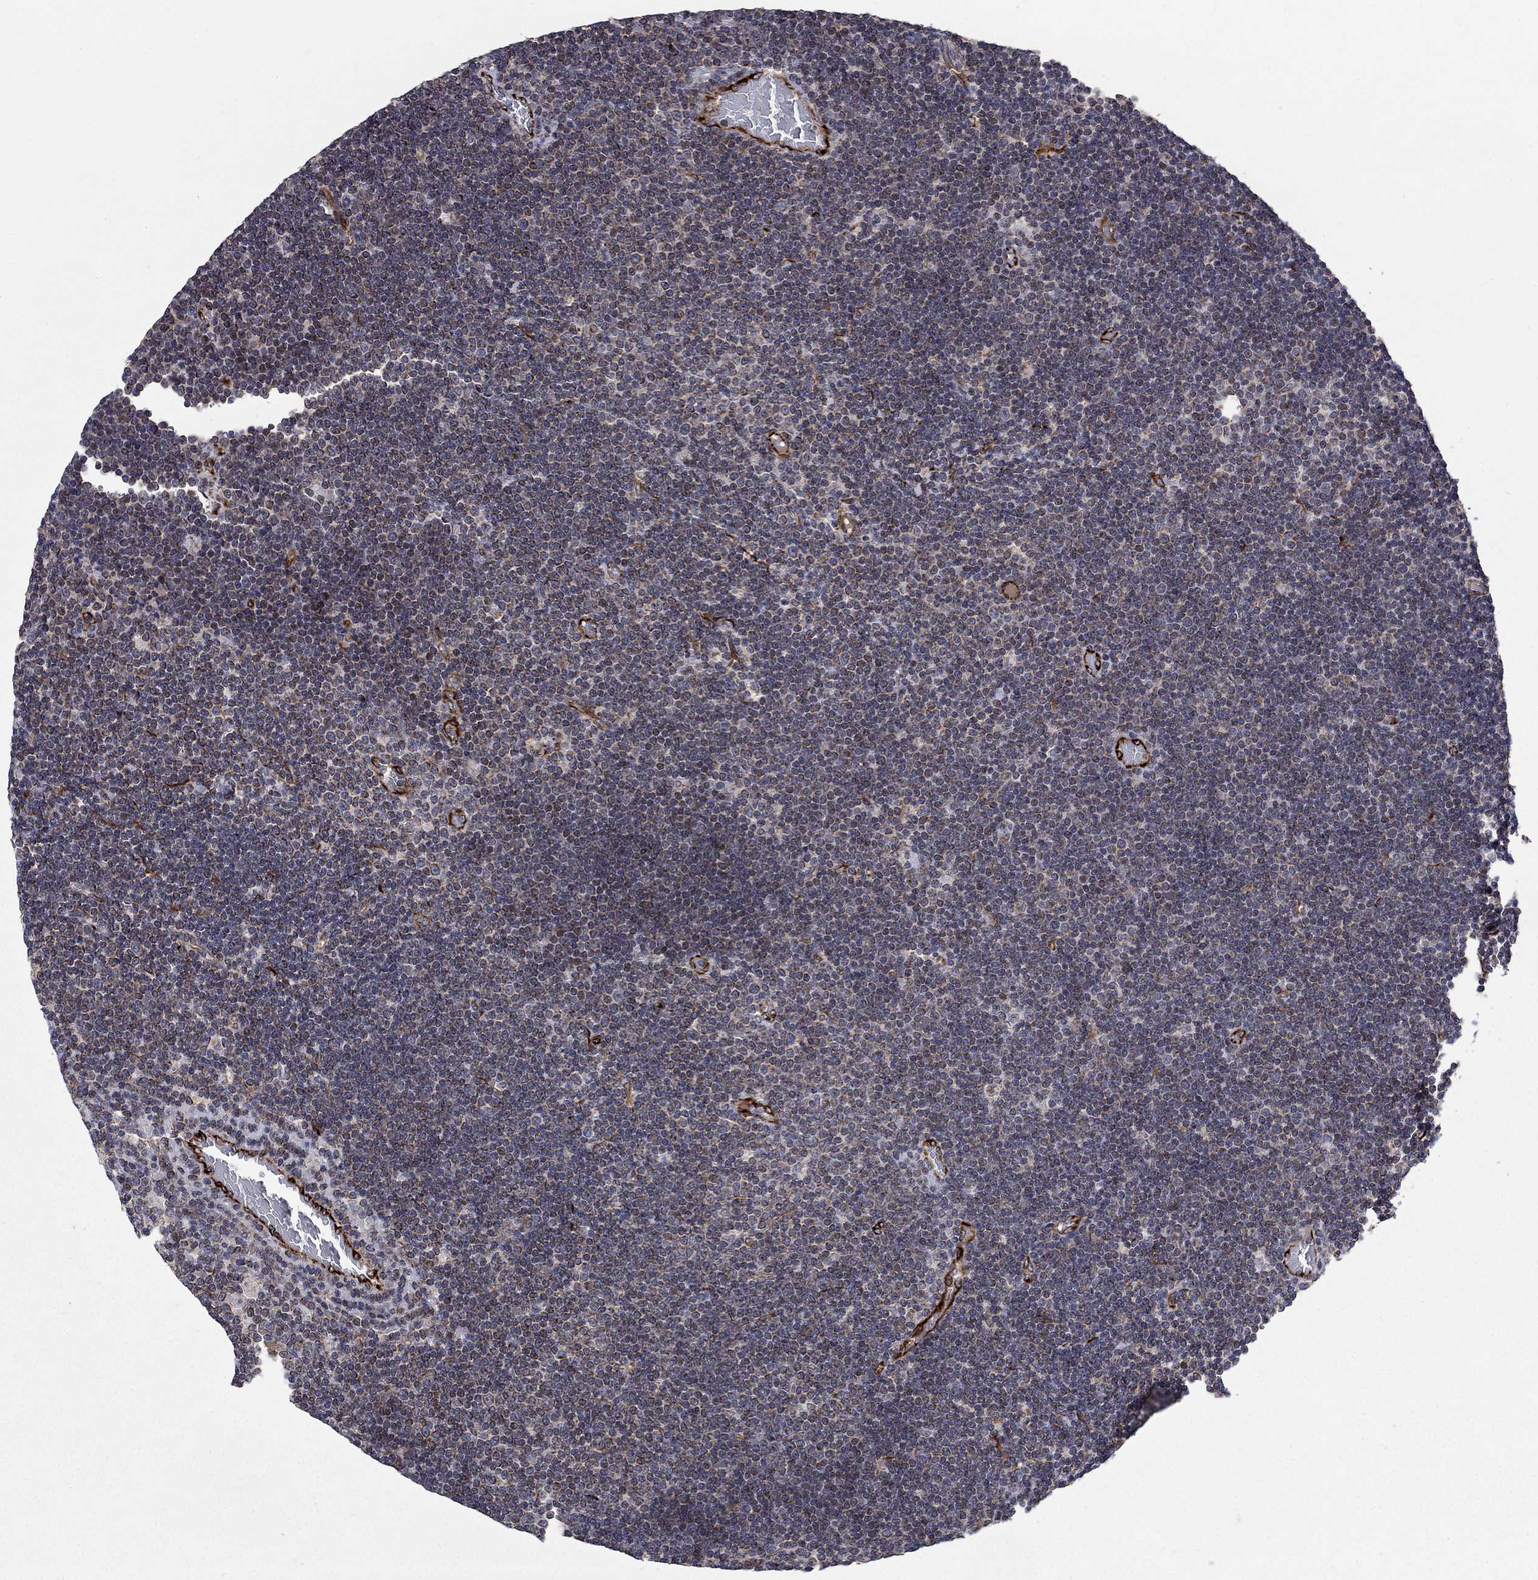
{"staining": {"intensity": "moderate", "quantity": "<25%", "location": "cytoplasmic/membranous"}, "tissue": "lymphoma", "cell_type": "Tumor cells", "image_type": "cancer", "snomed": [{"axis": "morphology", "description": "Malignant lymphoma, non-Hodgkin's type, Low grade"}, {"axis": "topography", "description": "Brain"}], "caption": "Immunohistochemical staining of low-grade malignant lymphoma, non-Hodgkin's type shows low levels of moderate cytoplasmic/membranous expression in about <25% of tumor cells. (DAB IHC, brown staining for protein, blue staining for nuclei).", "gene": "NDUFC1", "patient": {"sex": "female", "age": 66}}